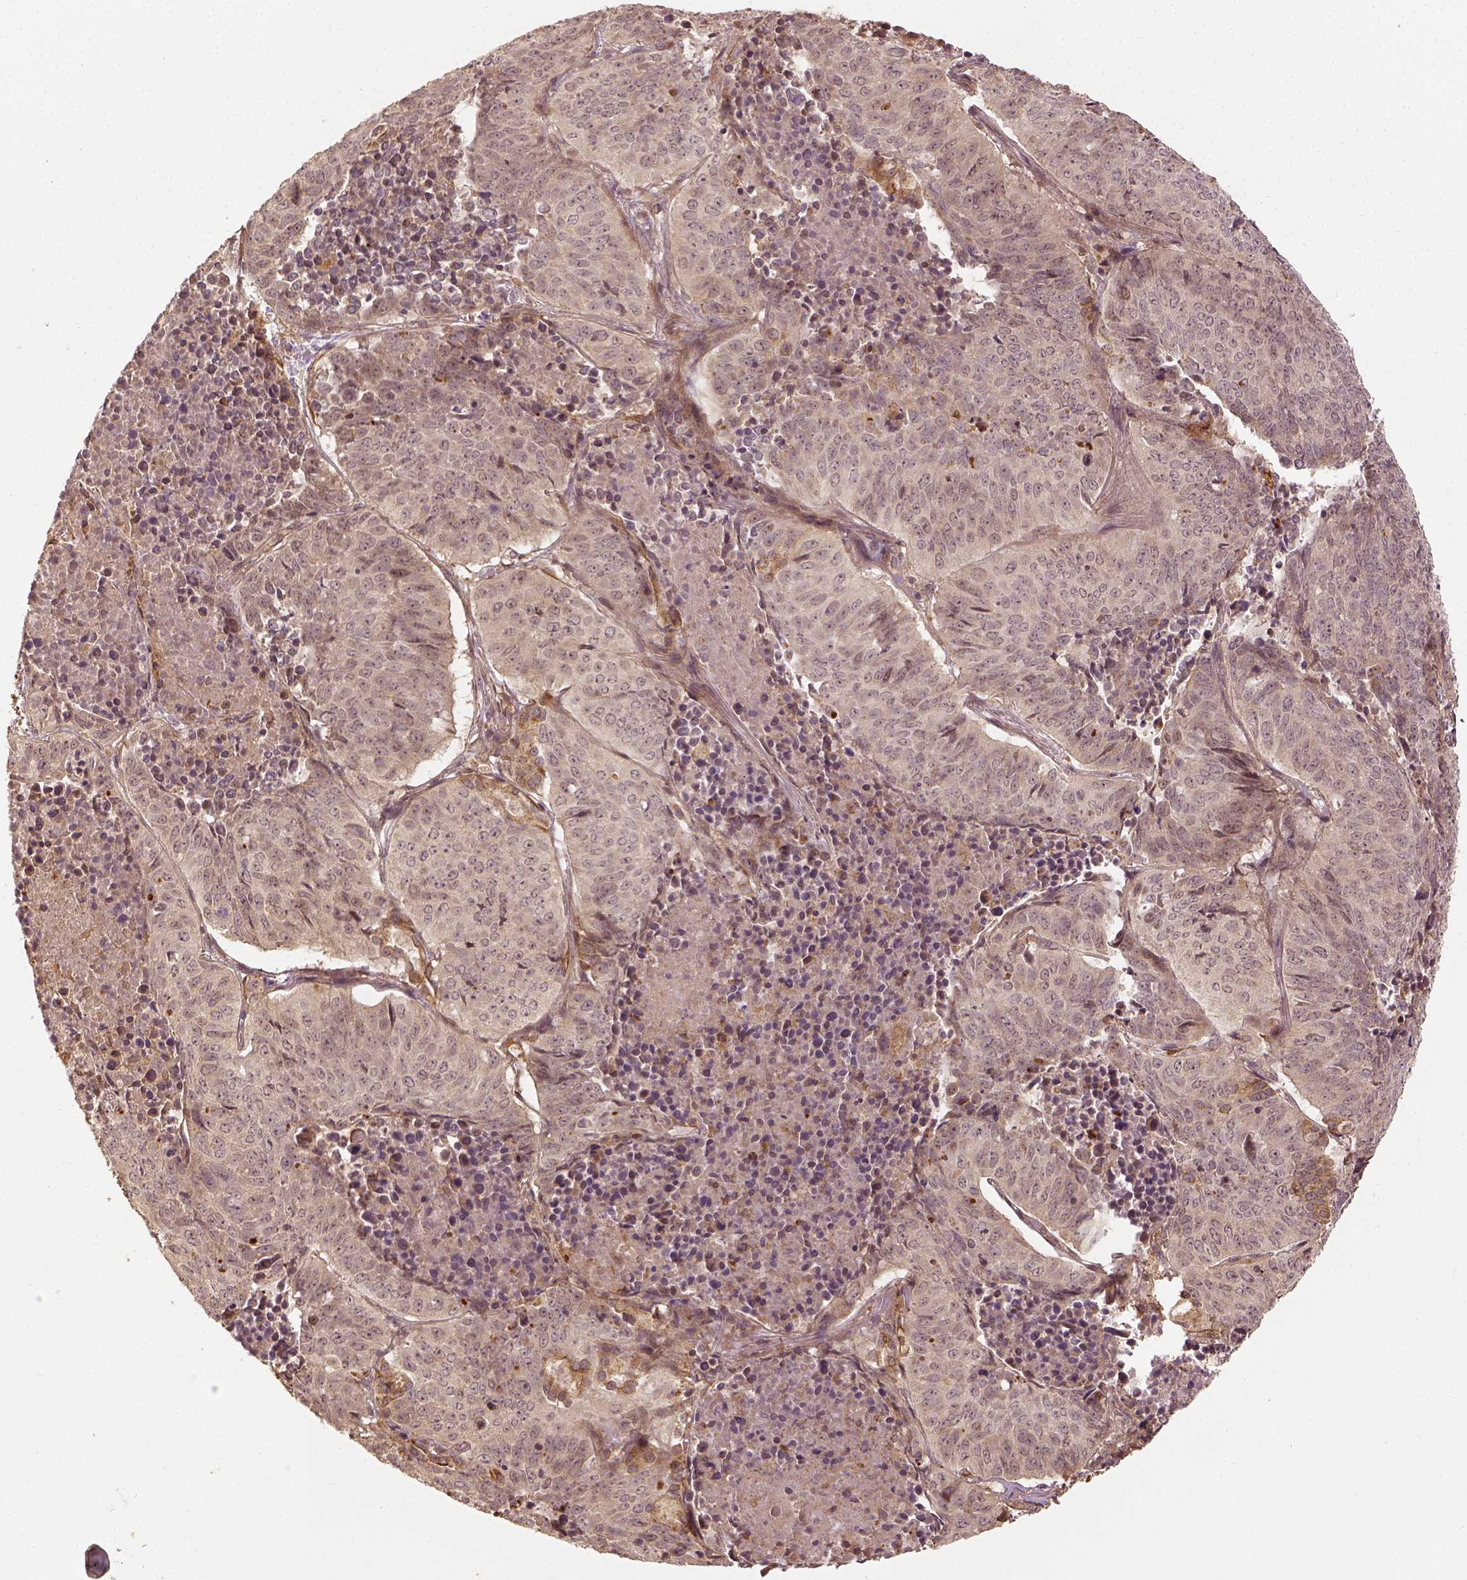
{"staining": {"intensity": "weak", "quantity": "<25%", "location": "cytoplasmic/membranous"}, "tissue": "lung cancer", "cell_type": "Tumor cells", "image_type": "cancer", "snomed": [{"axis": "morphology", "description": "Normal tissue, NOS"}, {"axis": "morphology", "description": "Squamous cell carcinoma, NOS"}, {"axis": "topography", "description": "Bronchus"}, {"axis": "topography", "description": "Lung"}], "caption": "IHC of human lung cancer (squamous cell carcinoma) displays no positivity in tumor cells.", "gene": "VEGFA", "patient": {"sex": "male", "age": 64}}